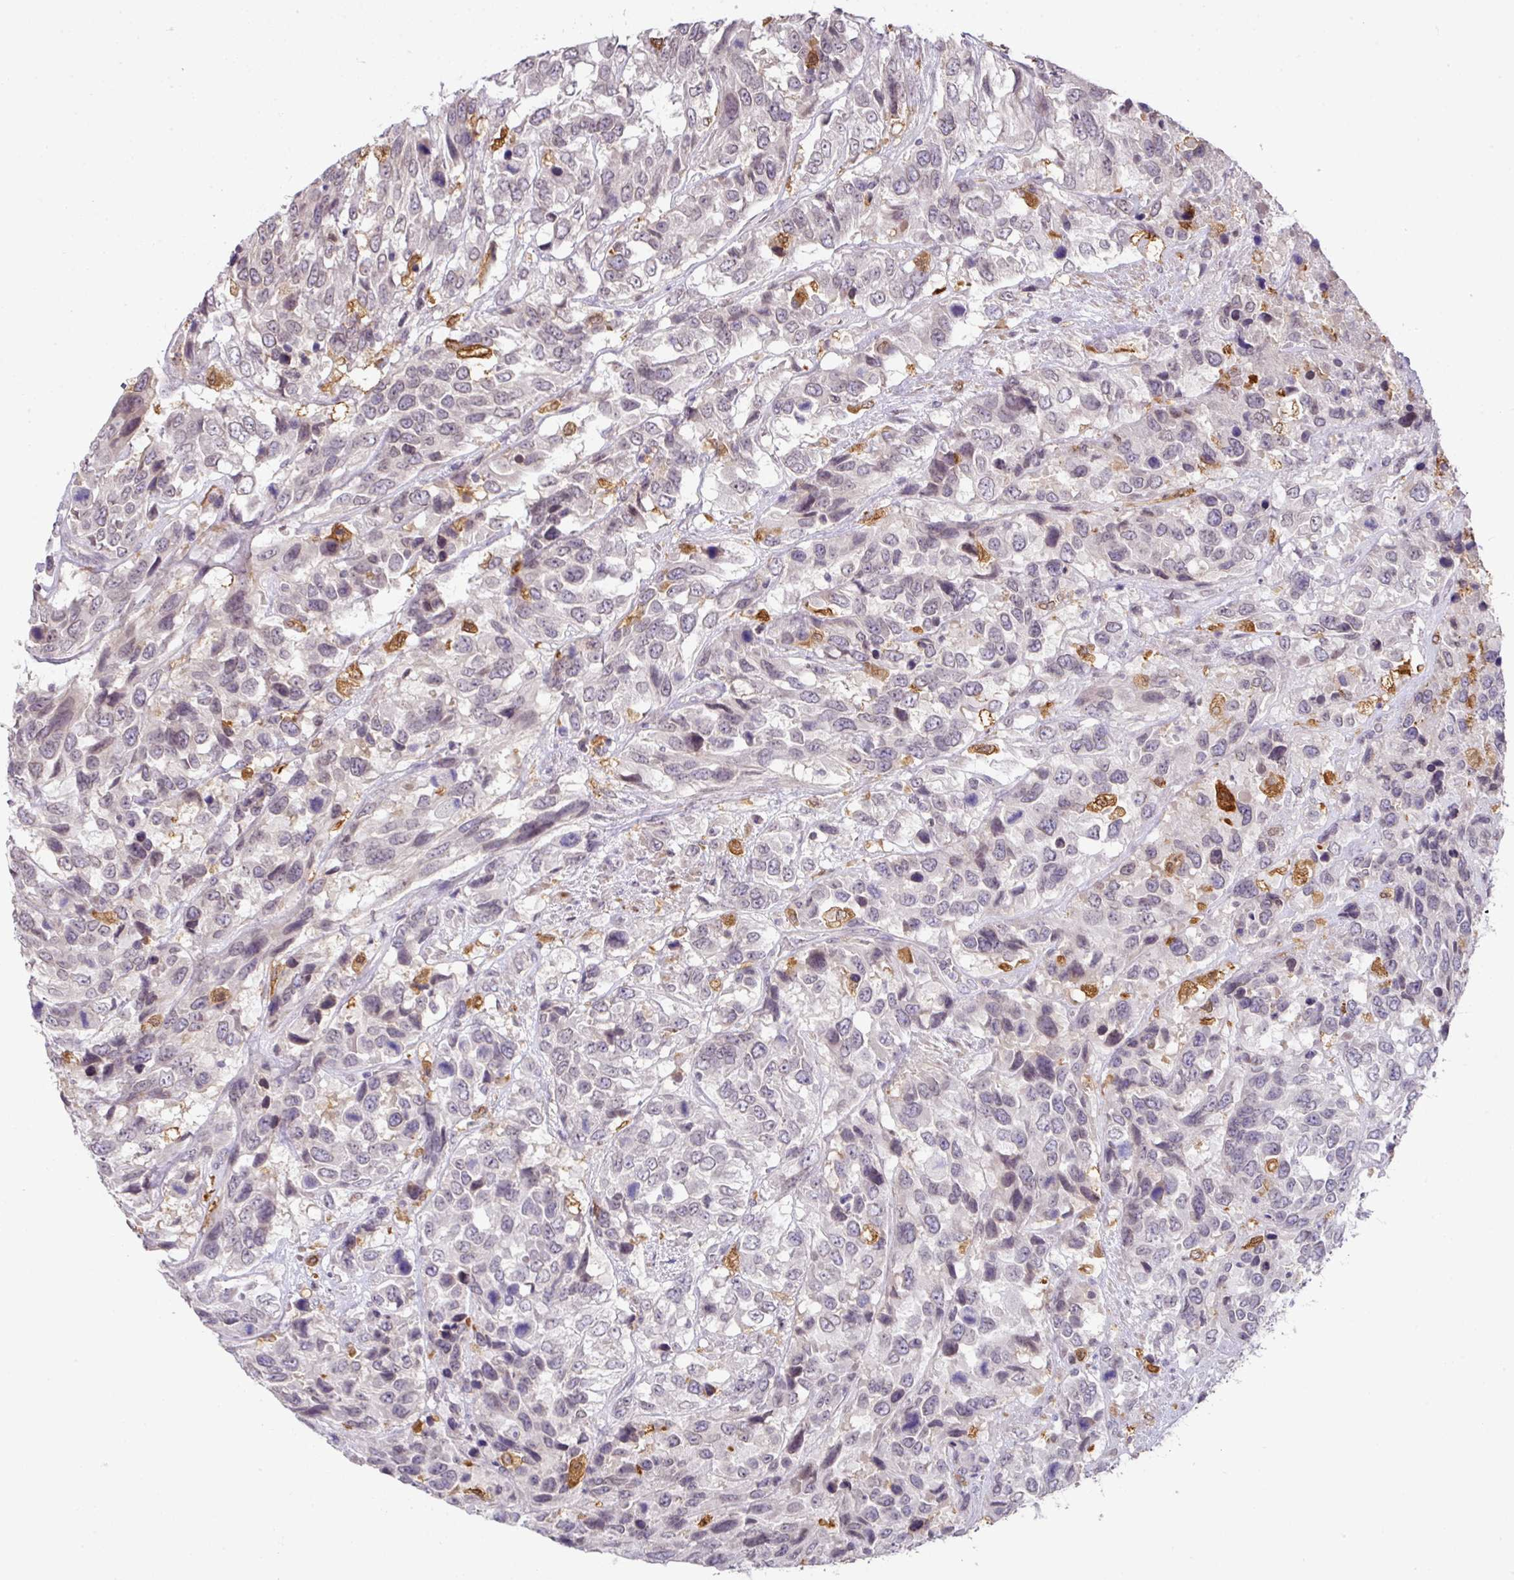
{"staining": {"intensity": "moderate", "quantity": "<25%", "location": "cytoplasmic/membranous,nuclear"}, "tissue": "urothelial cancer", "cell_type": "Tumor cells", "image_type": "cancer", "snomed": [{"axis": "morphology", "description": "Urothelial carcinoma, High grade"}, {"axis": "topography", "description": "Urinary bladder"}], "caption": "Urothelial cancer tissue reveals moderate cytoplasmic/membranous and nuclear expression in approximately <25% of tumor cells, visualized by immunohistochemistry.", "gene": "GCNT7", "patient": {"sex": "female", "age": 70}}